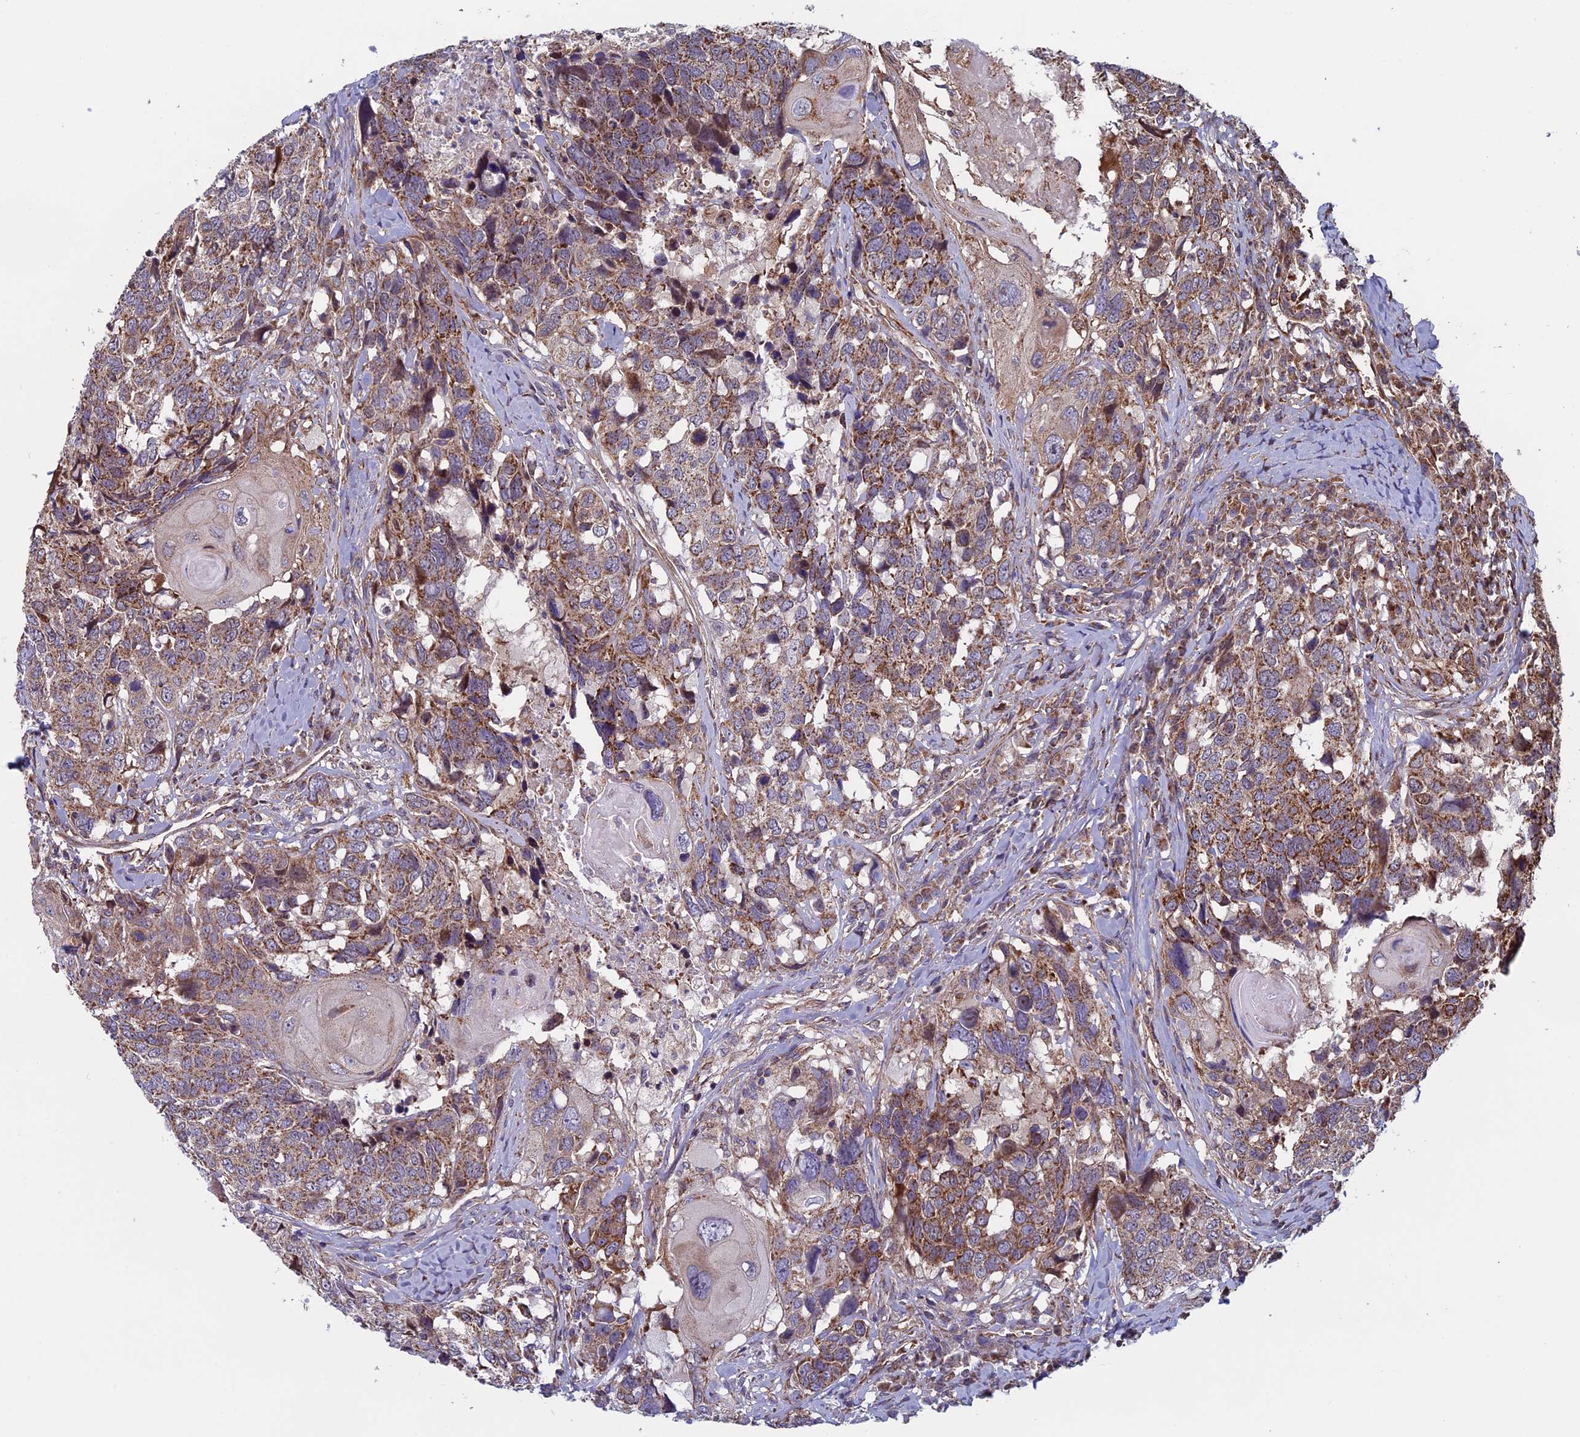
{"staining": {"intensity": "moderate", "quantity": ">75%", "location": "cytoplasmic/membranous"}, "tissue": "head and neck cancer", "cell_type": "Tumor cells", "image_type": "cancer", "snomed": [{"axis": "morphology", "description": "Squamous cell carcinoma, NOS"}, {"axis": "topography", "description": "Head-Neck"}], "caption": "Protein expression analysis of human squamous cell carcinoma (head and neck) reveals moderate cytoplasmic/membranous expression in approximately >75% of tumor cells.", "gene": "CCDC8", "patient": {"sex": "male", "age": 66}}